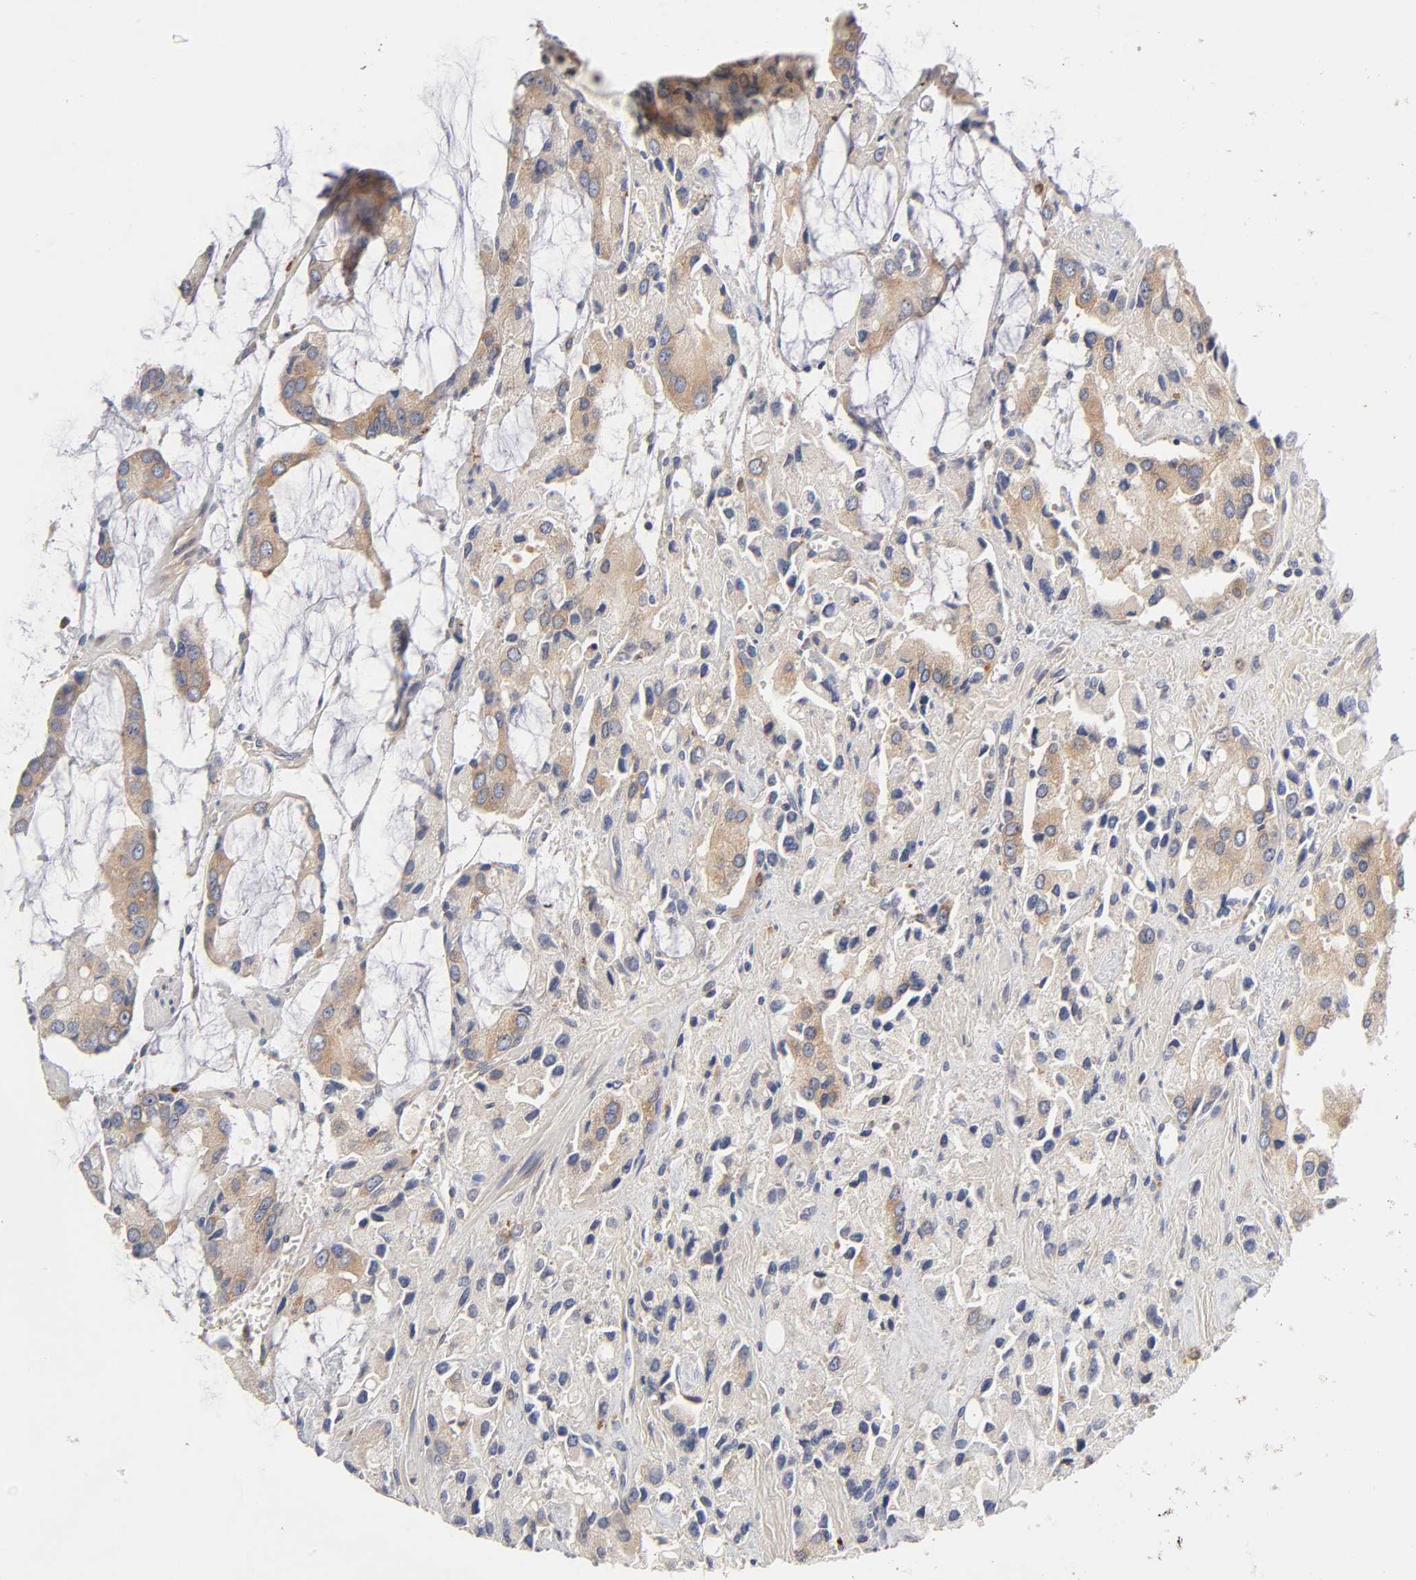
{"staining": {"intensity": "moderate", "quantity": ">75%", "location": "cytoplasmic/membranous"}, "tissue": "prostate cancer", "cell_type": "Tumor cells", "image_type": "cancer", "snomed": [{"axis": "morphology", "description": "Adenocarcinoma, High grade"}, {"axis": "topography", "description": "Prostate"}], "caption": "Protein expression analysis of prostate cancer (high-grade adenocarcinoma) shows moderate cytoplasmic/membranous staining in approximately >75% of tumor cells.", "gene": "C17orf75", "patient": {"sex": "male", "age": 67}}